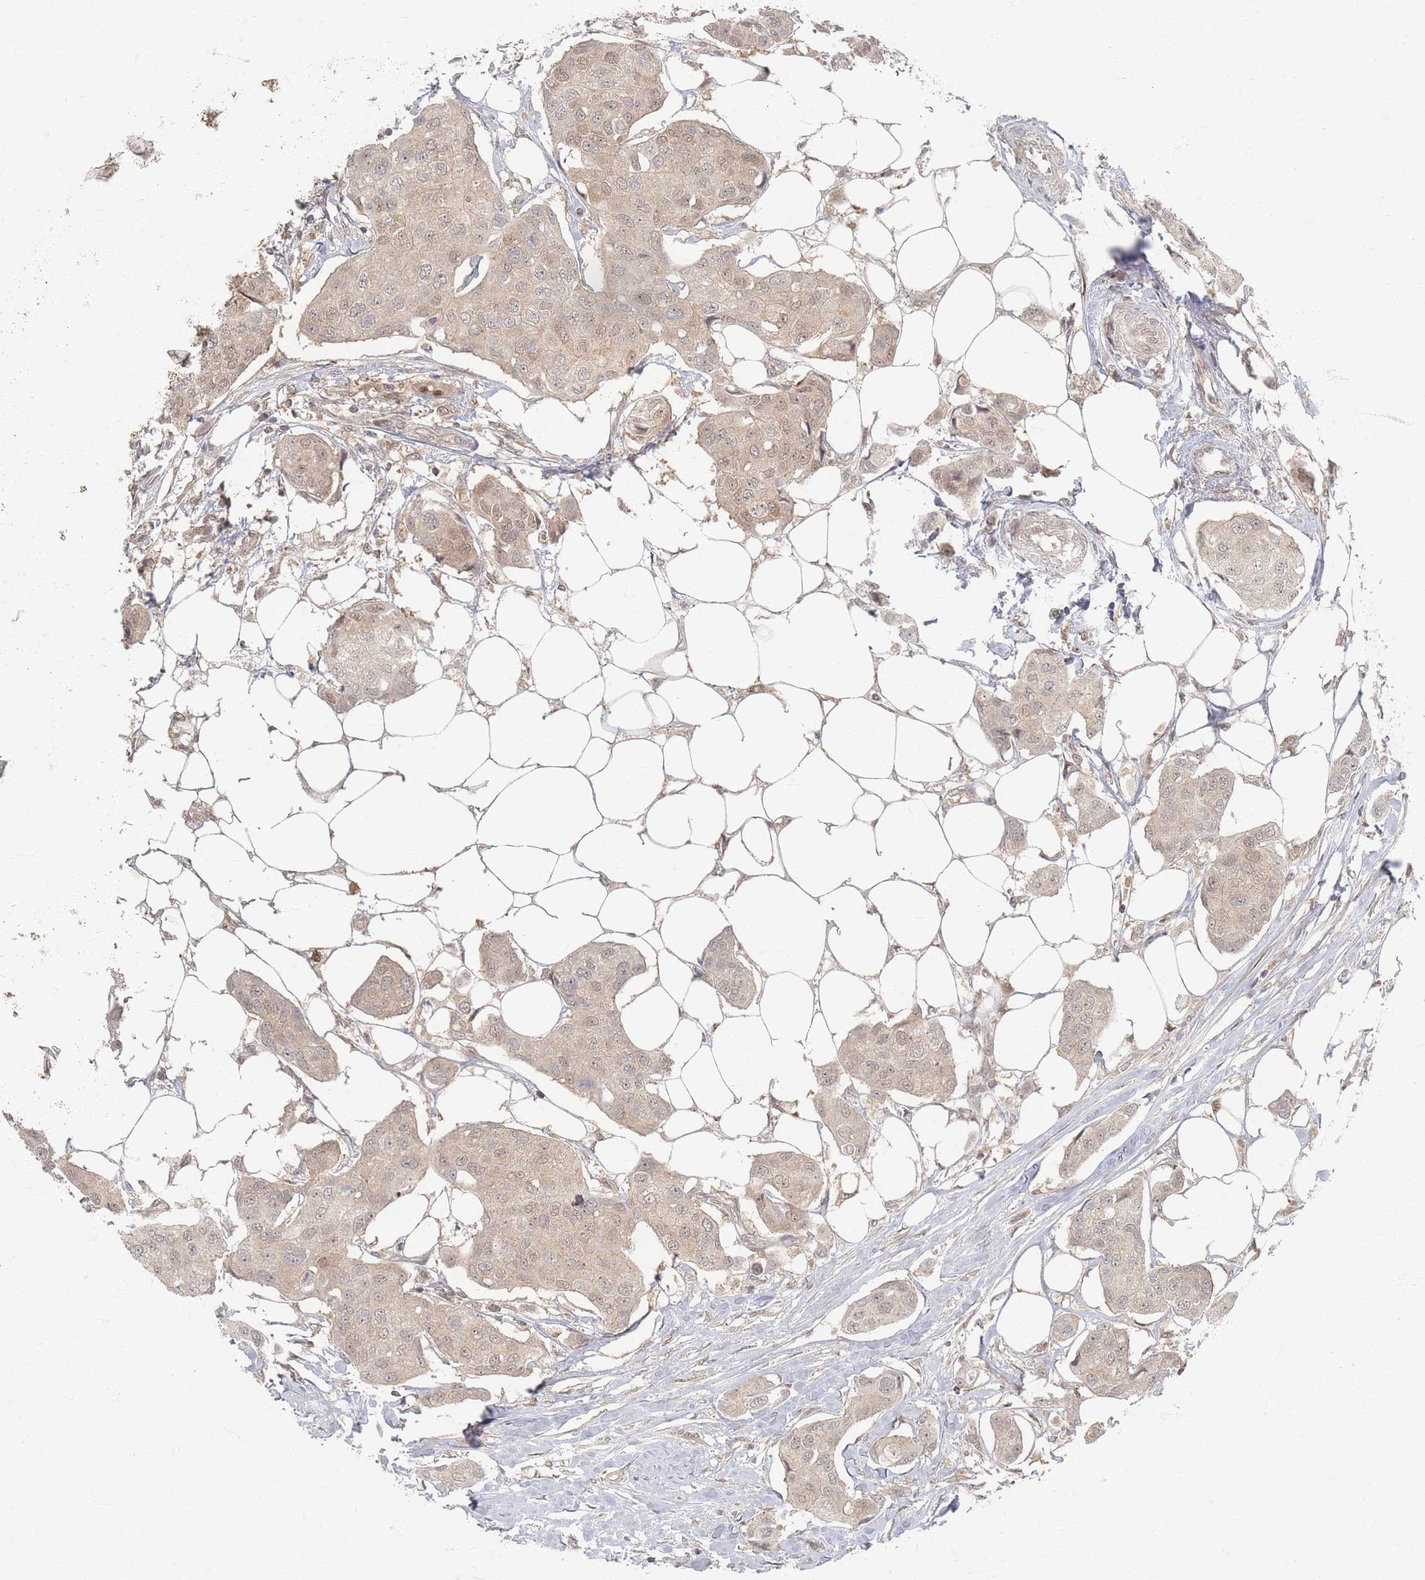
{"staining": {"intensity": "weak", "quantity": ">75%", "location": "cytoplasmic/membranous,nuclear"}, "tissue": "breast cancer", "cell_type": "Tumor cells", "image_type": "cancer", "snomed": [{"axis": "morphology", "description": "Duct carcinoma"}, {"axis": "topography", "description": "Breast"}, {"axis": "topography", "description": "Lymph node"}], "caption": "DAB immunohistochemical staining of breast cancer displays weak cytoplasmic/membranous and nuclear protein positivity in about >75% of tumor cells.", "gene": "PSMD9", "patient": {"sex": "female", "age": 80}}